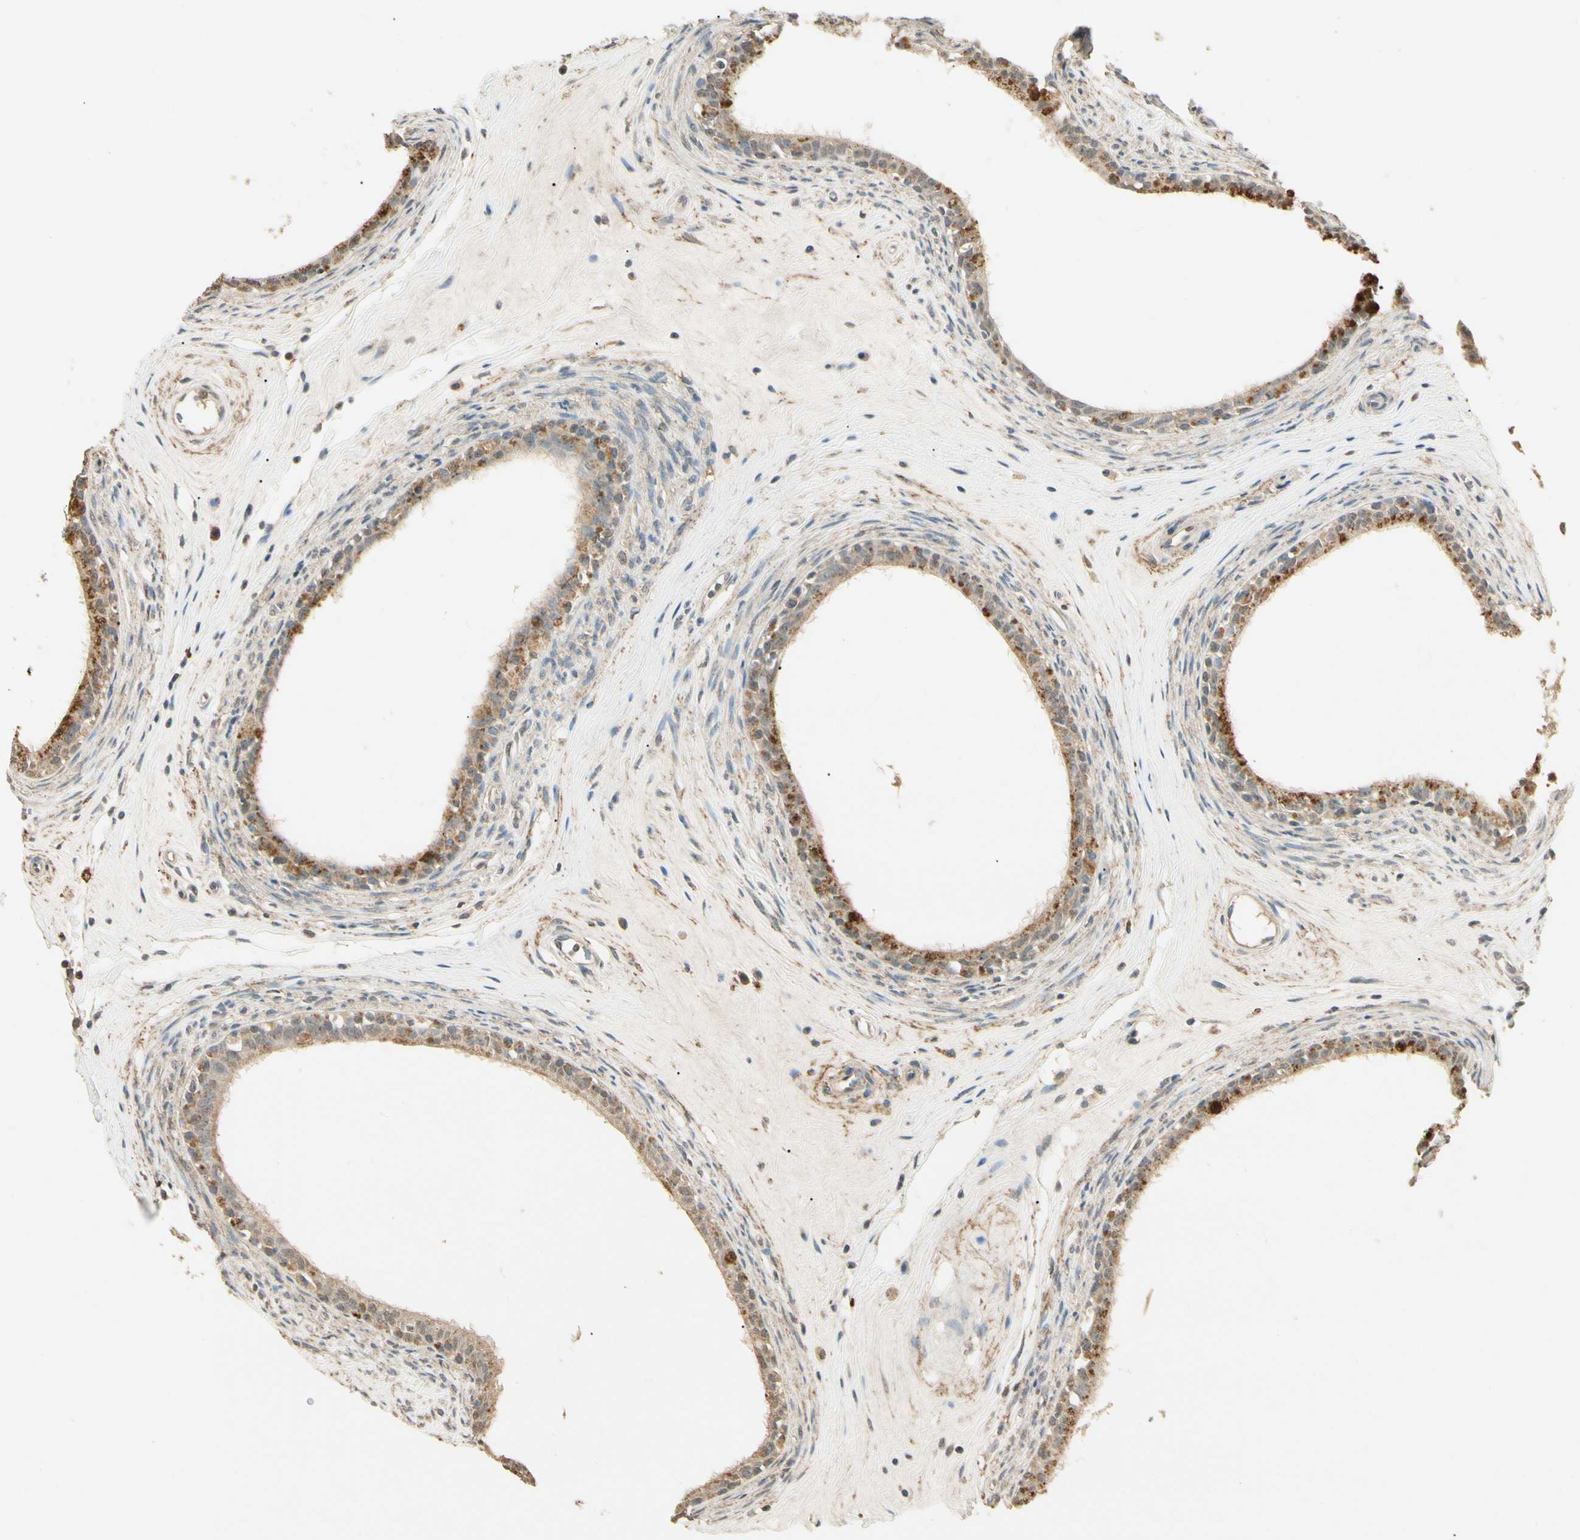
{"staining": {"intensity": "weak", "quantity": ">75%", "location": "cytoplasmic/membranous"}, "tissue": "epididymis", "cell_type": "Glandular cells", "image_type": "normal", "snomed": [{"axis": "morphology", "description": "Normal tissue, NOS"}, {"axis": "morphology", "description": "Inflammation, NOS"}, {"axis": "topography", "description": "Epididymis"}], "caption": "Epididymis stained for a protein displays weak cytoplasmic/membranous positivity in glandular cells. (Brightfield microscopy of DAB IHC at high magnification).", "gene": "SGCA", "patient": {"sex": "male", "age": 84}}